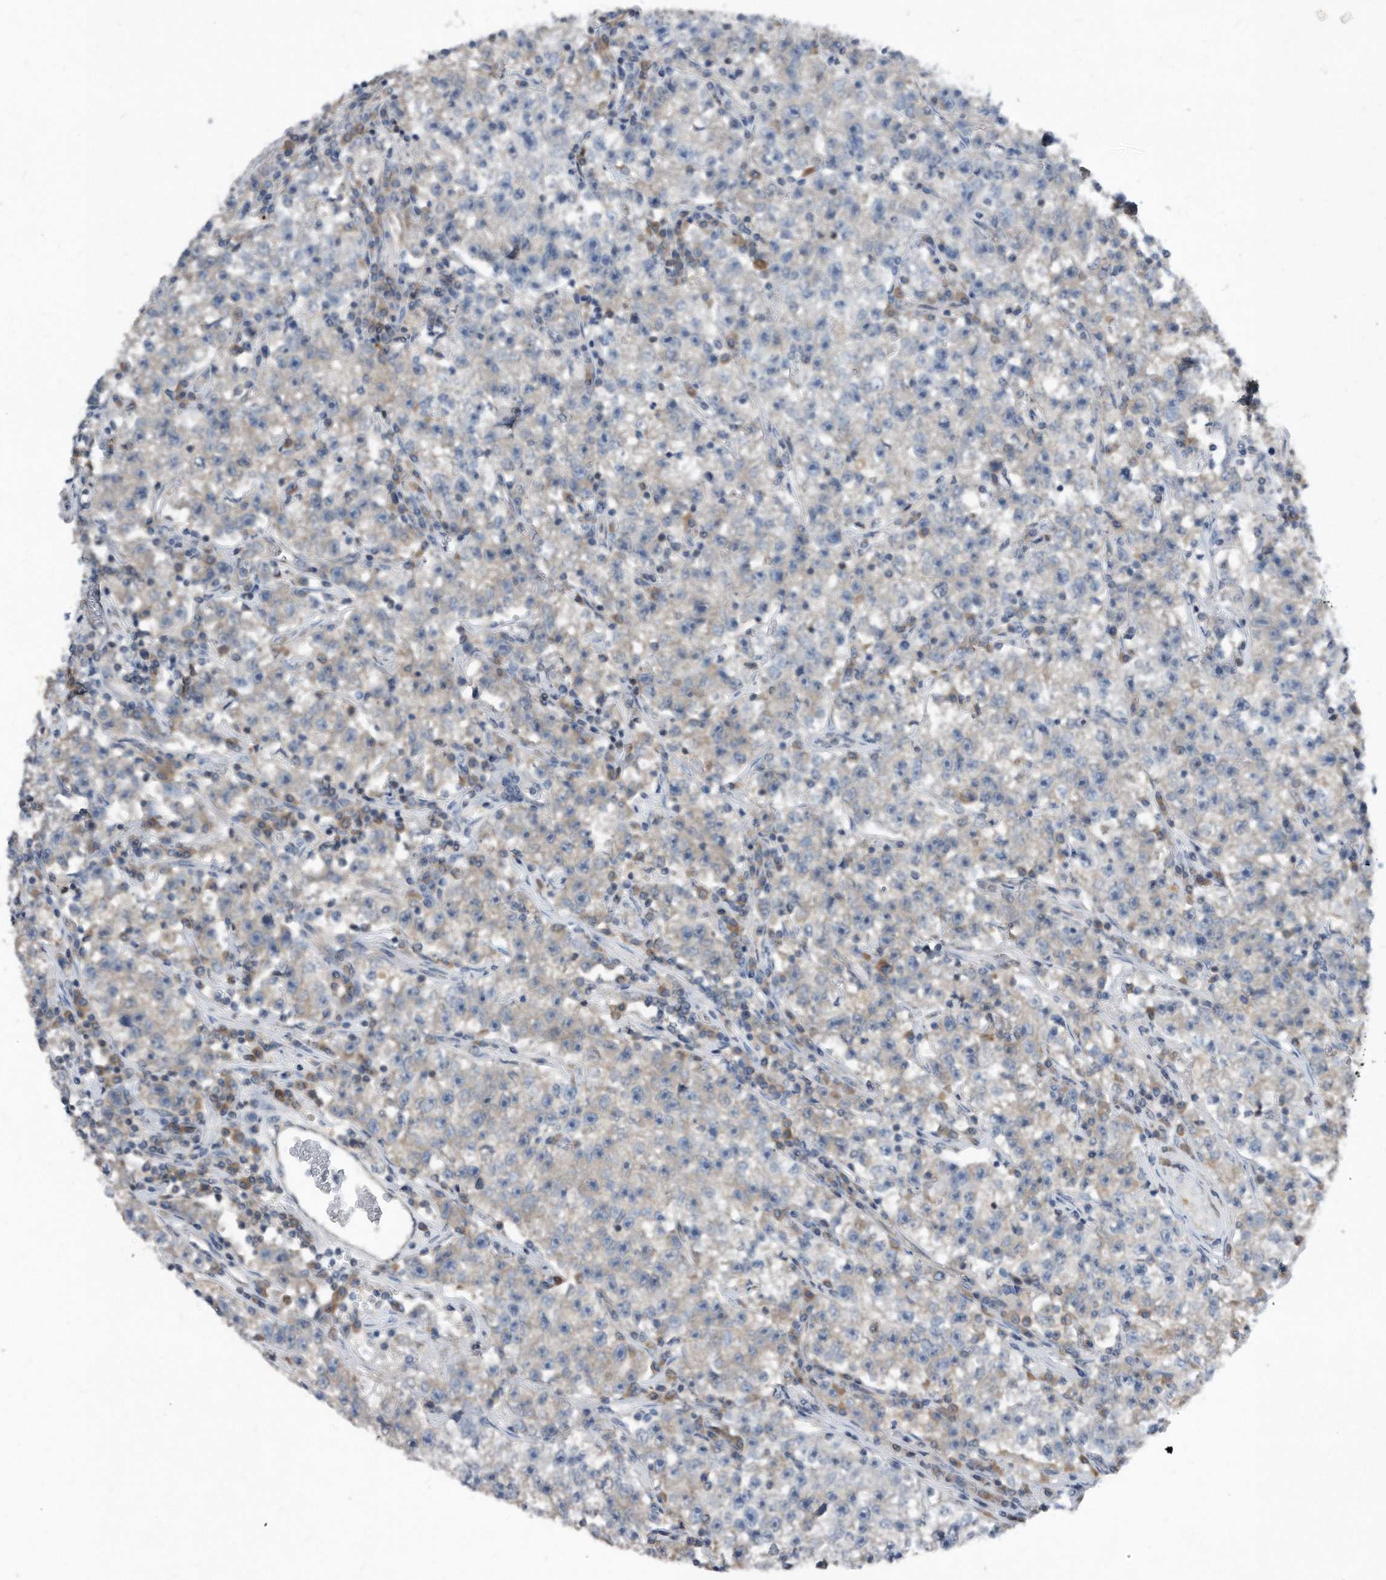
{"staining": {"intensity": "negative", "quantity": "none", "location": "none"}, "tissue": "testis cancer", "cell_type": "Tumor cells", "image_type": "cancer", "snomed": [{"axis": "morphology", "description": "Seminoma, NOS"}, {"axis": "topography", "description": "Testis"}], "caption": "Testis cancer stained for a protein using immunohistochemistry (IHC) shows no staining tumor cells.", "gene": "MAP2K6", "patient": {"sex": "male", "age": 22}}